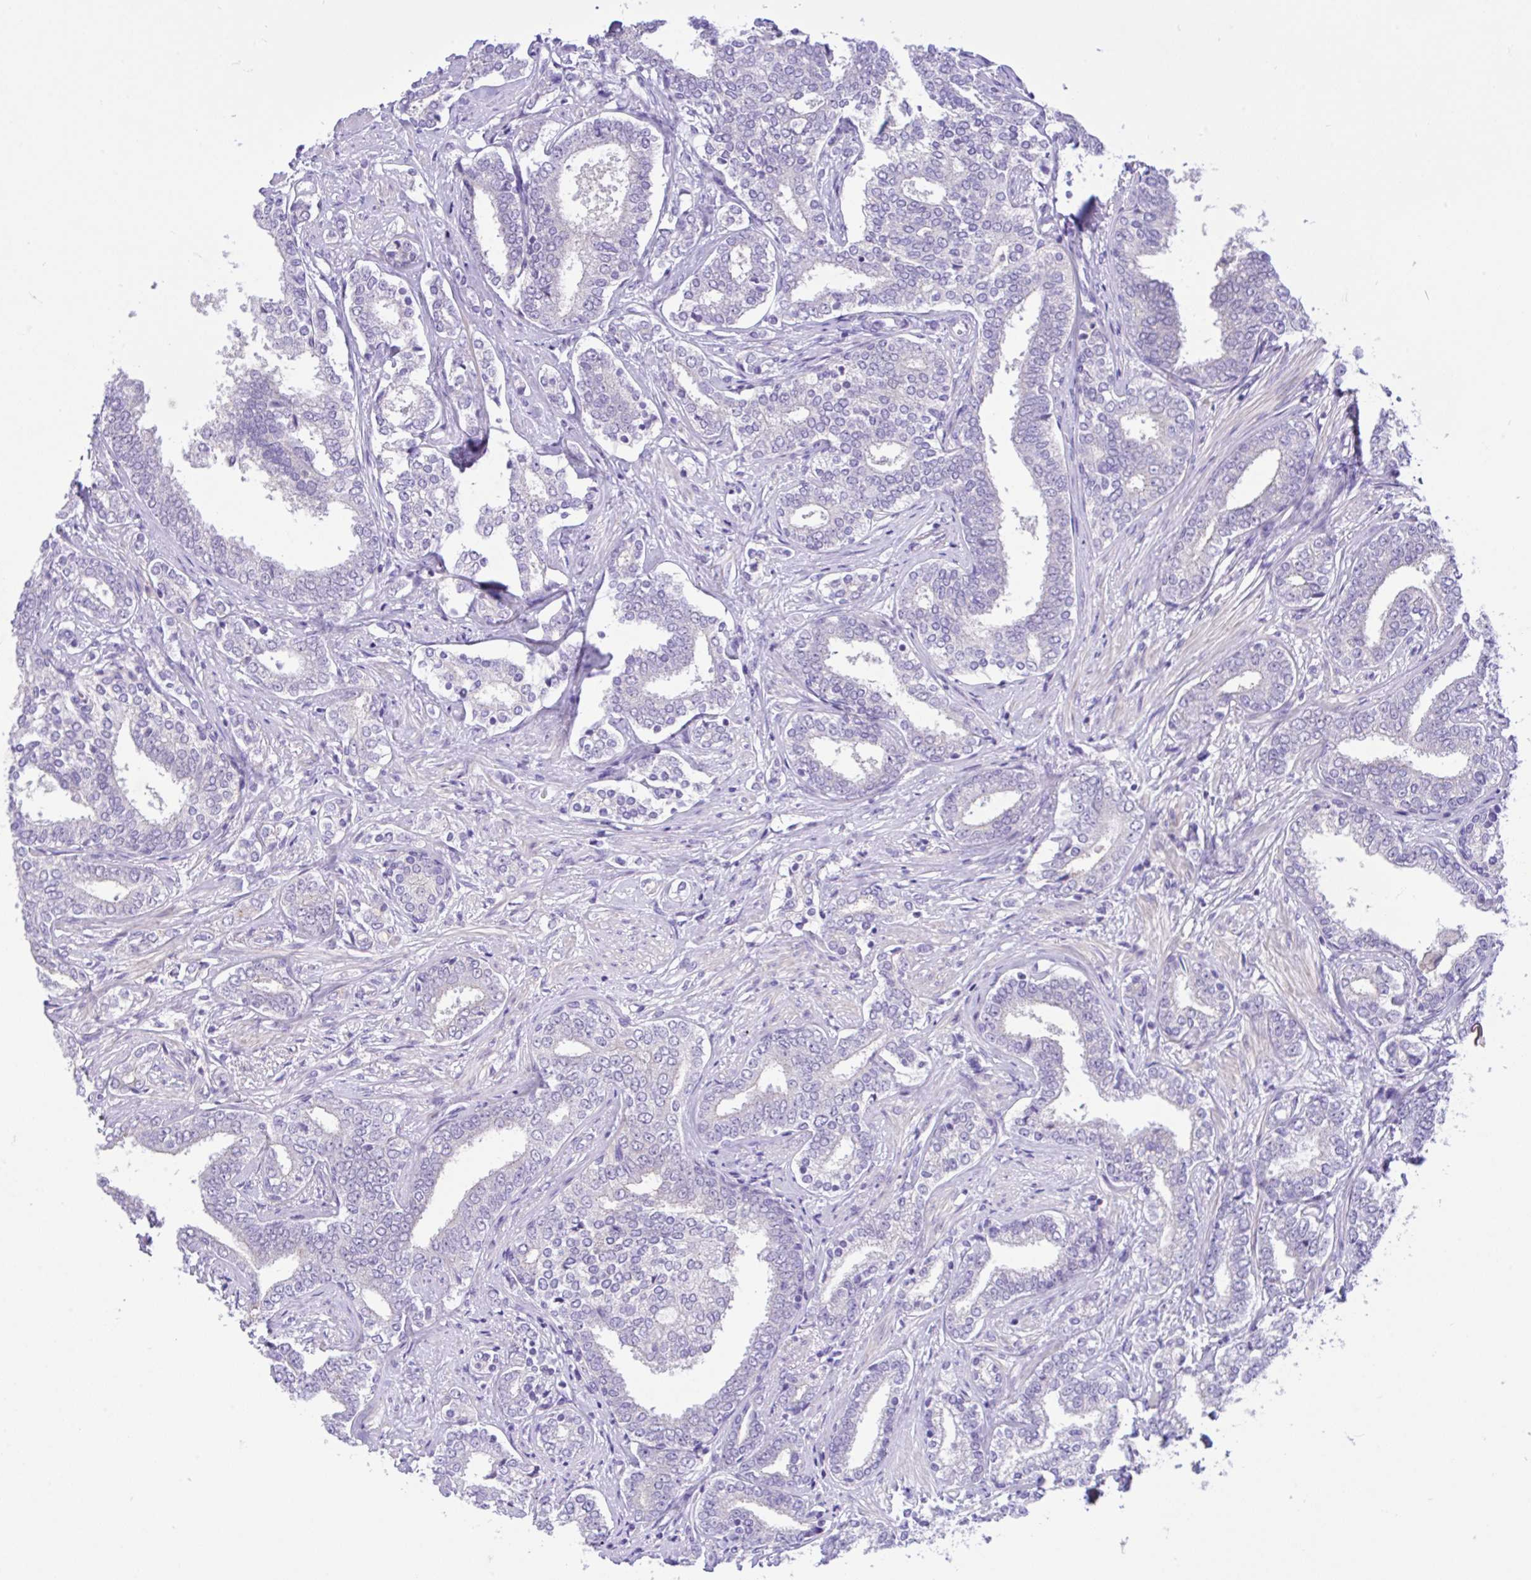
{"staining": {"intensity": "negative", "quantity": "none", "location": "none"}, "tissue": "prostate cancer", "cell_type": "Tumor cells", "image_type": "cancer", "snomed": [{"axis": "morphology", "description": "Adenocarcinoma, High grade"}, {"axis": "topography", "description": "Prostate"}], "caption": "Protein analysis of prostate cancer (adenocarcinoma (high-grade)) reveals no significant positivity in tumor cells.", "gene": "ANO4", "patient": {"sex": "male", "age": 72}}